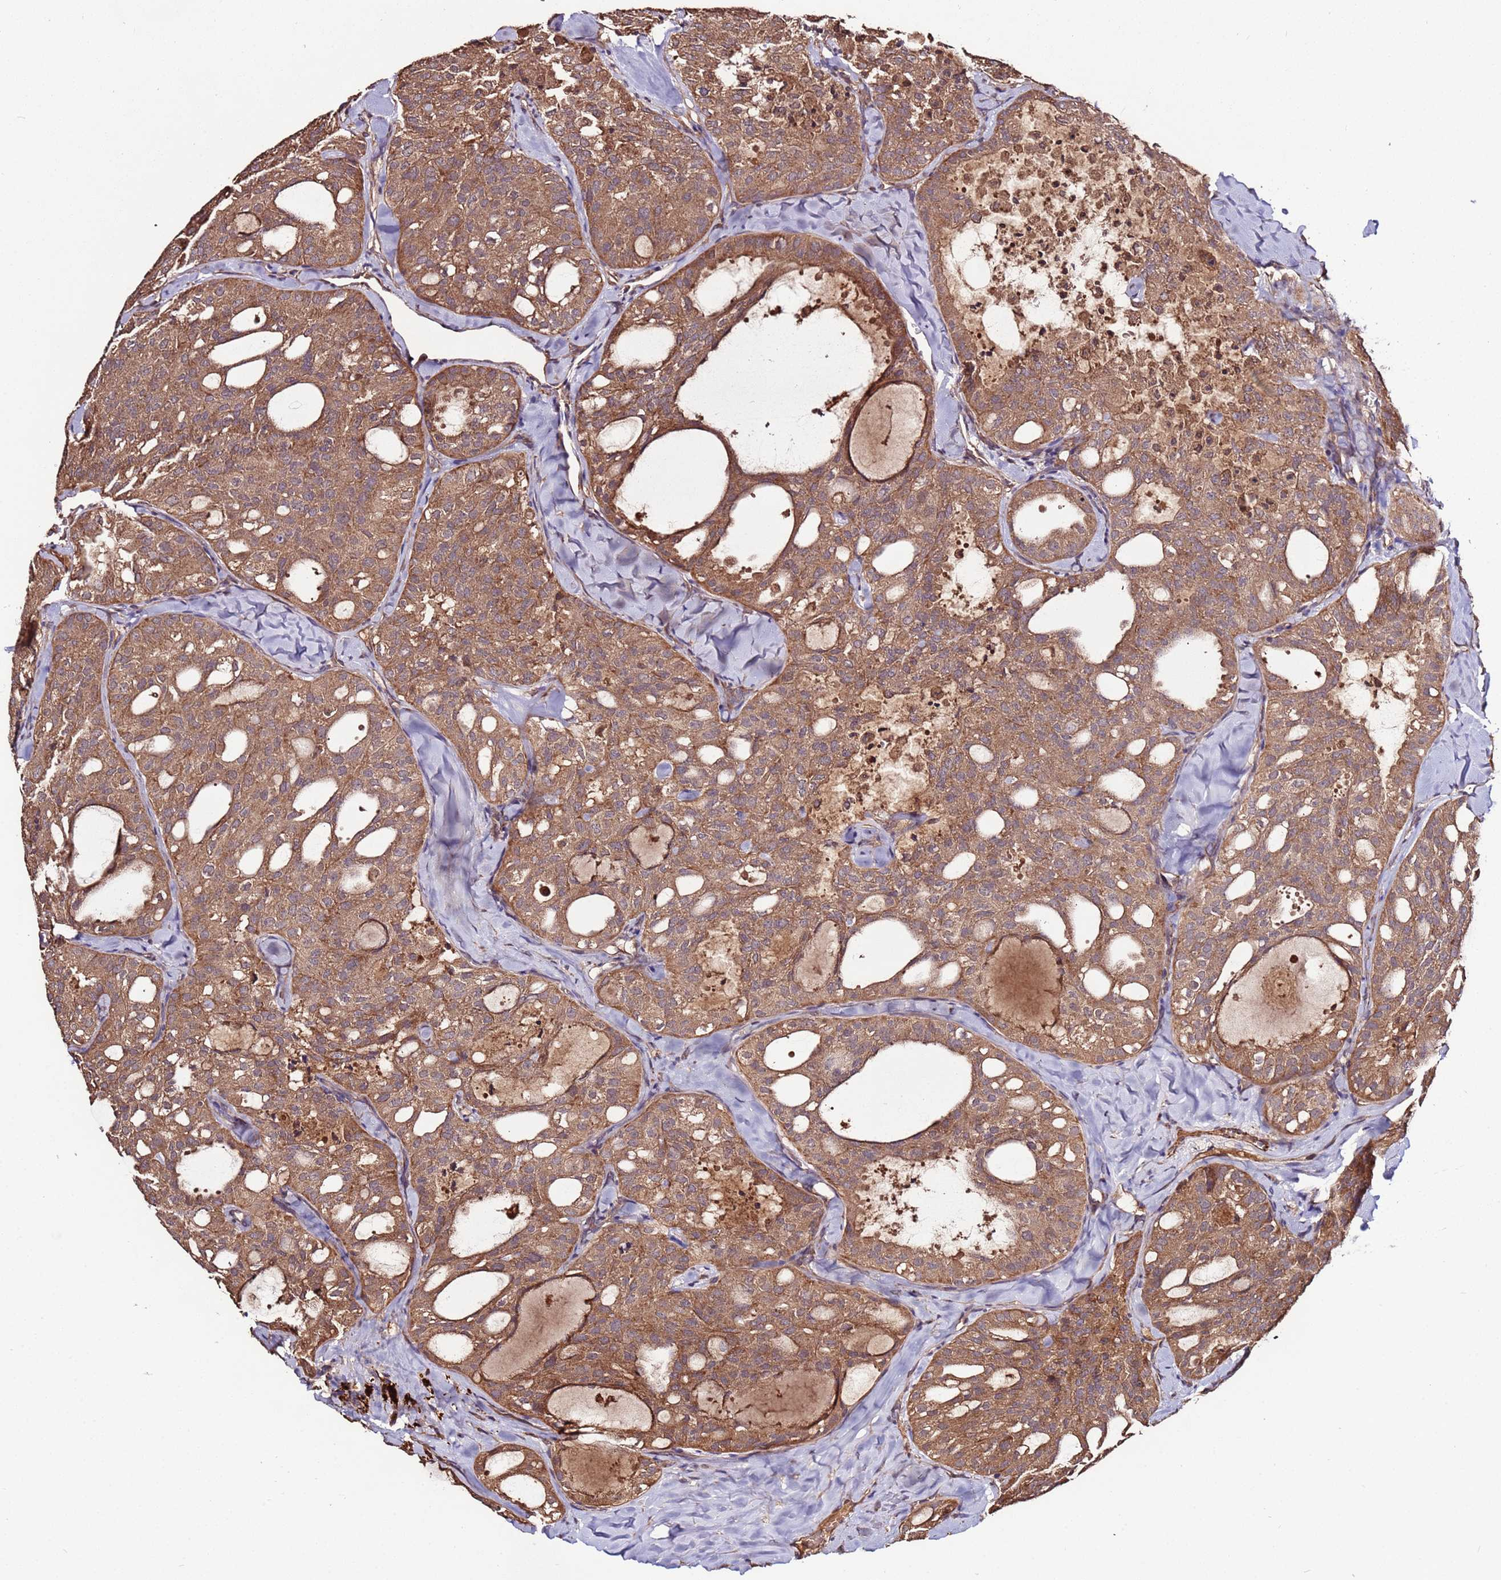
{"staining": {"intensity": "moderate", "quantity": ">75%", "location": "cytoplasmic/membranous"}, "tissue": "thyroid cancer", "cell_type": "Tumor cells", "image_type": "cancer", "snomed": [{"axis": "morphology", "description": "Follicular adenoma carcinoma, NOS"}, {"axis": "topography", "description": "Thyroid gland"}], "caption": "Tumor cells demonstrate medium levels of moderate cytoplasmic/membranous staining in approximately >75% of cells in human thyroid follicular adenoma carcinoma.", "gene": "RPS15A", "patient": {"sex": "male", "age": 75}}